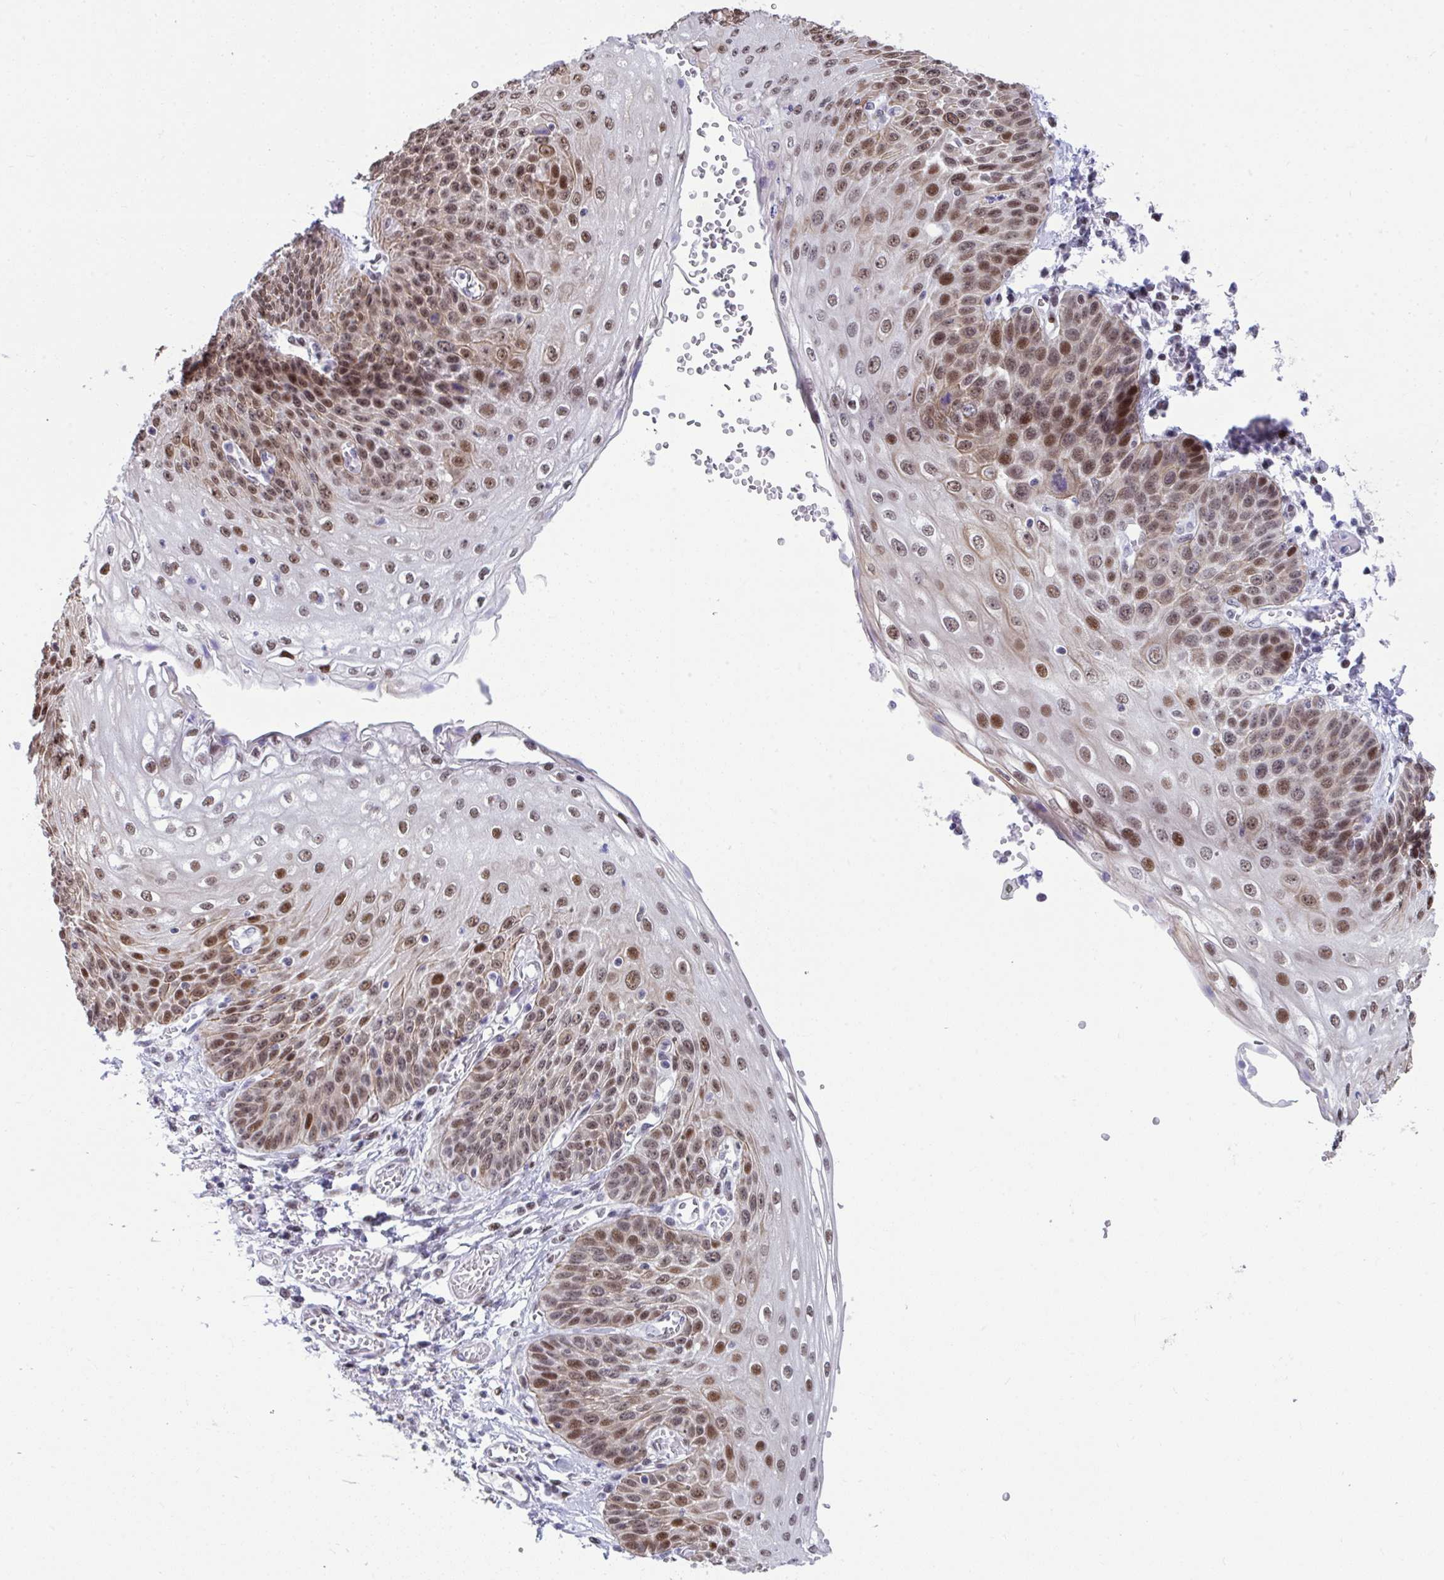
{"staining": {"intensity": "strong", "quantity": ">75%", "location": "nuclear"}, "tissue": "esophagus", "cell_type": "Squamous epithelial cells", "image_type": "normal", "snomed": [{"axis": "morphology", "description": "Normal tissue, NOS"}, {"axis": "morphology", "description": "Adenocarcinoma, NOS"}, {"axis": "topography", "description": "Esophagus"}], "caption": "This is an image of IHC staining of normal esophagus, which shows strong staining in the nuclear of squamous epithelial cells.", "gene": "SLC35C2", "patient": {"sex": "male", "age": 81}}